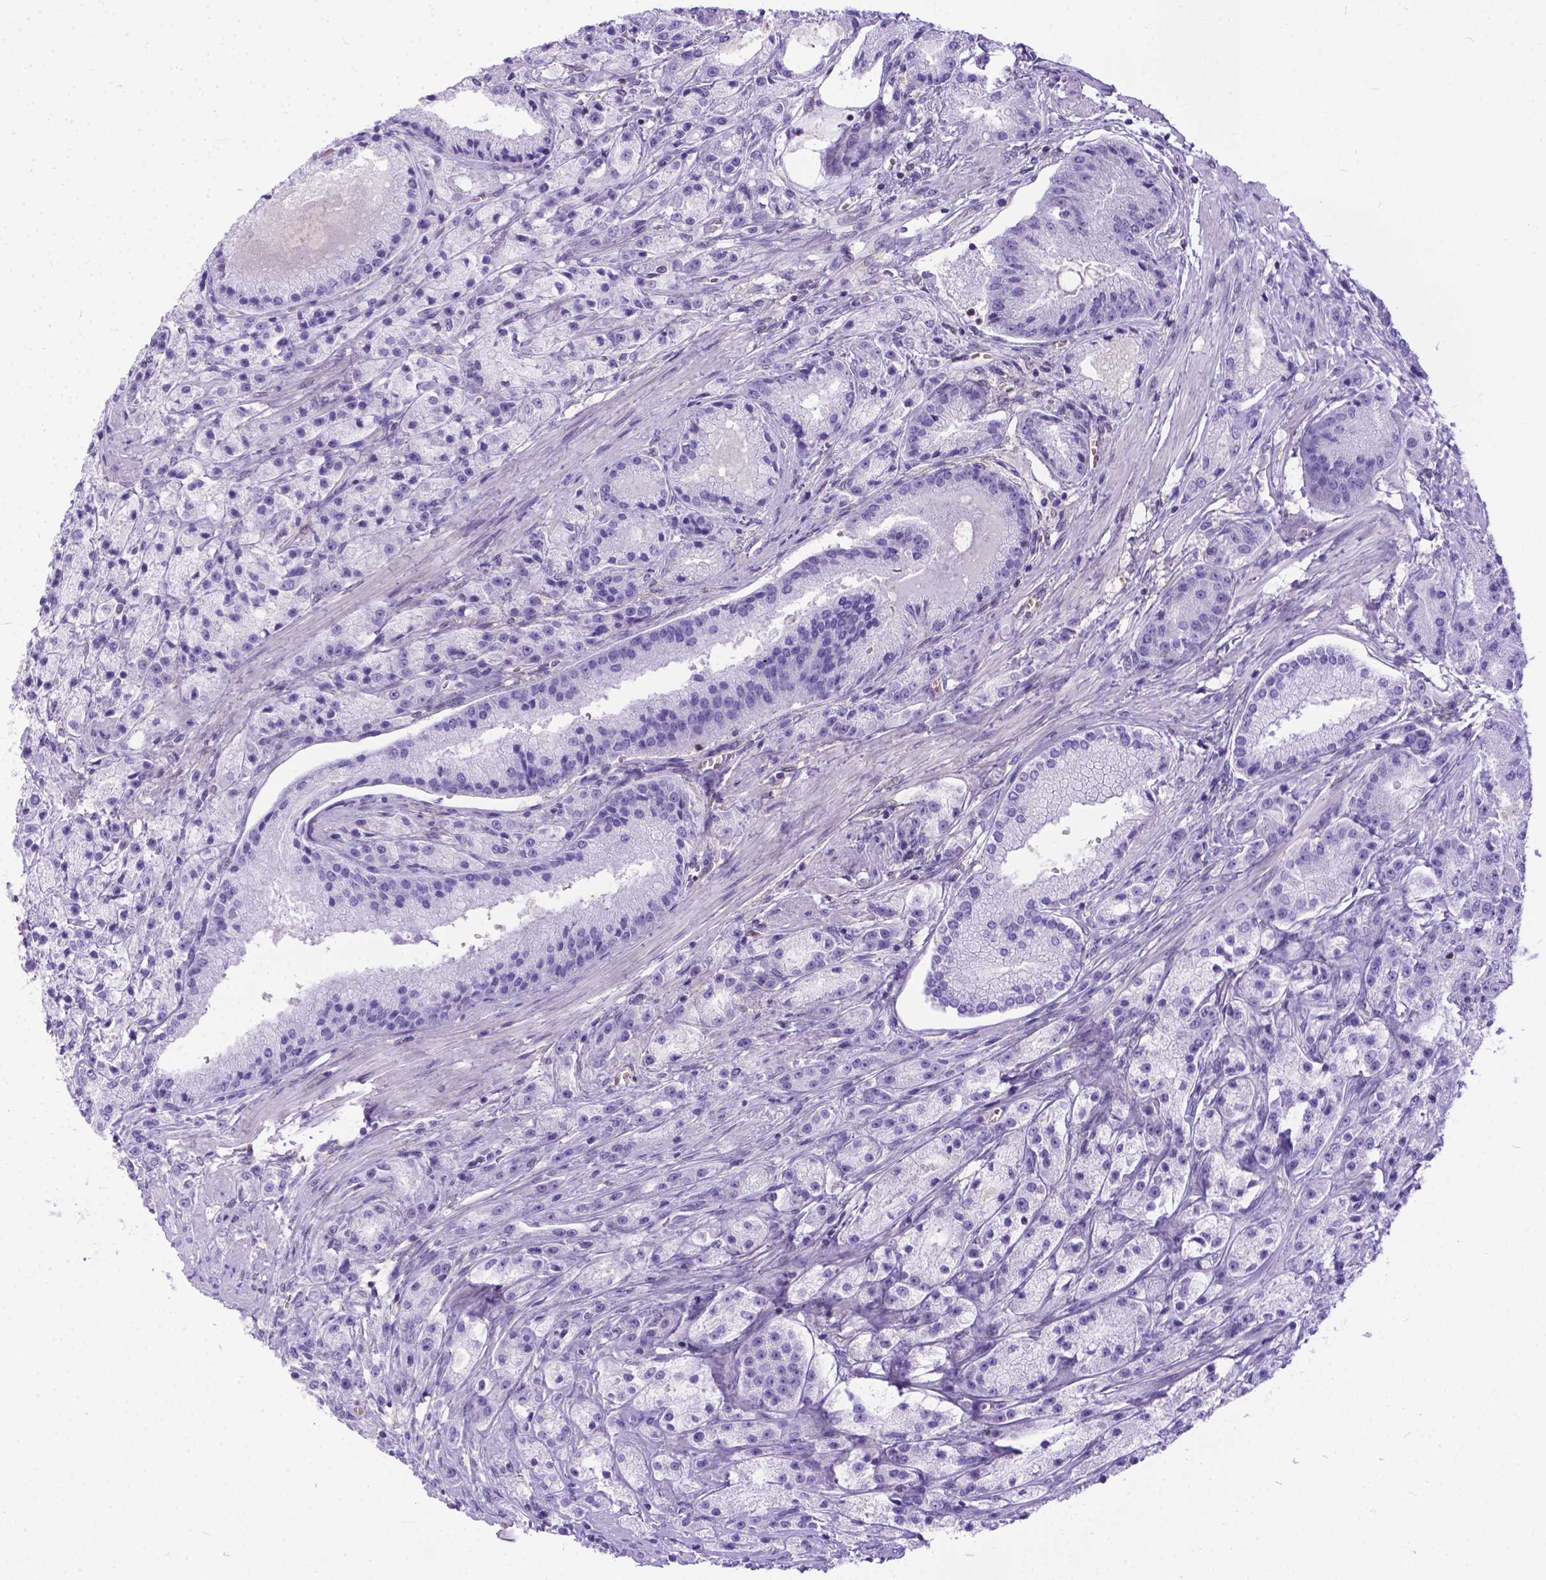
{"staining": {"intensity": "negative", "quantity": "none", "location": "none"}, "tissue": "prostate cancer", "cell_type": "Tumor cells", "image_type": "cancer", "snomed": [{"axis": "morphology", "description": "Adenocarcinoma, High grade"}, {"axis": "topography", "description": "Prostate"}], "caption": "An IHC micrograph of prostate cancer (high-grade adenocarcinoma) is shown. There is no staining in tumor cells of prostate cancer (high-grade adenocarcinoma).", "gene": "TMEM169", "patient": {"sex": "male", "age": 67}}